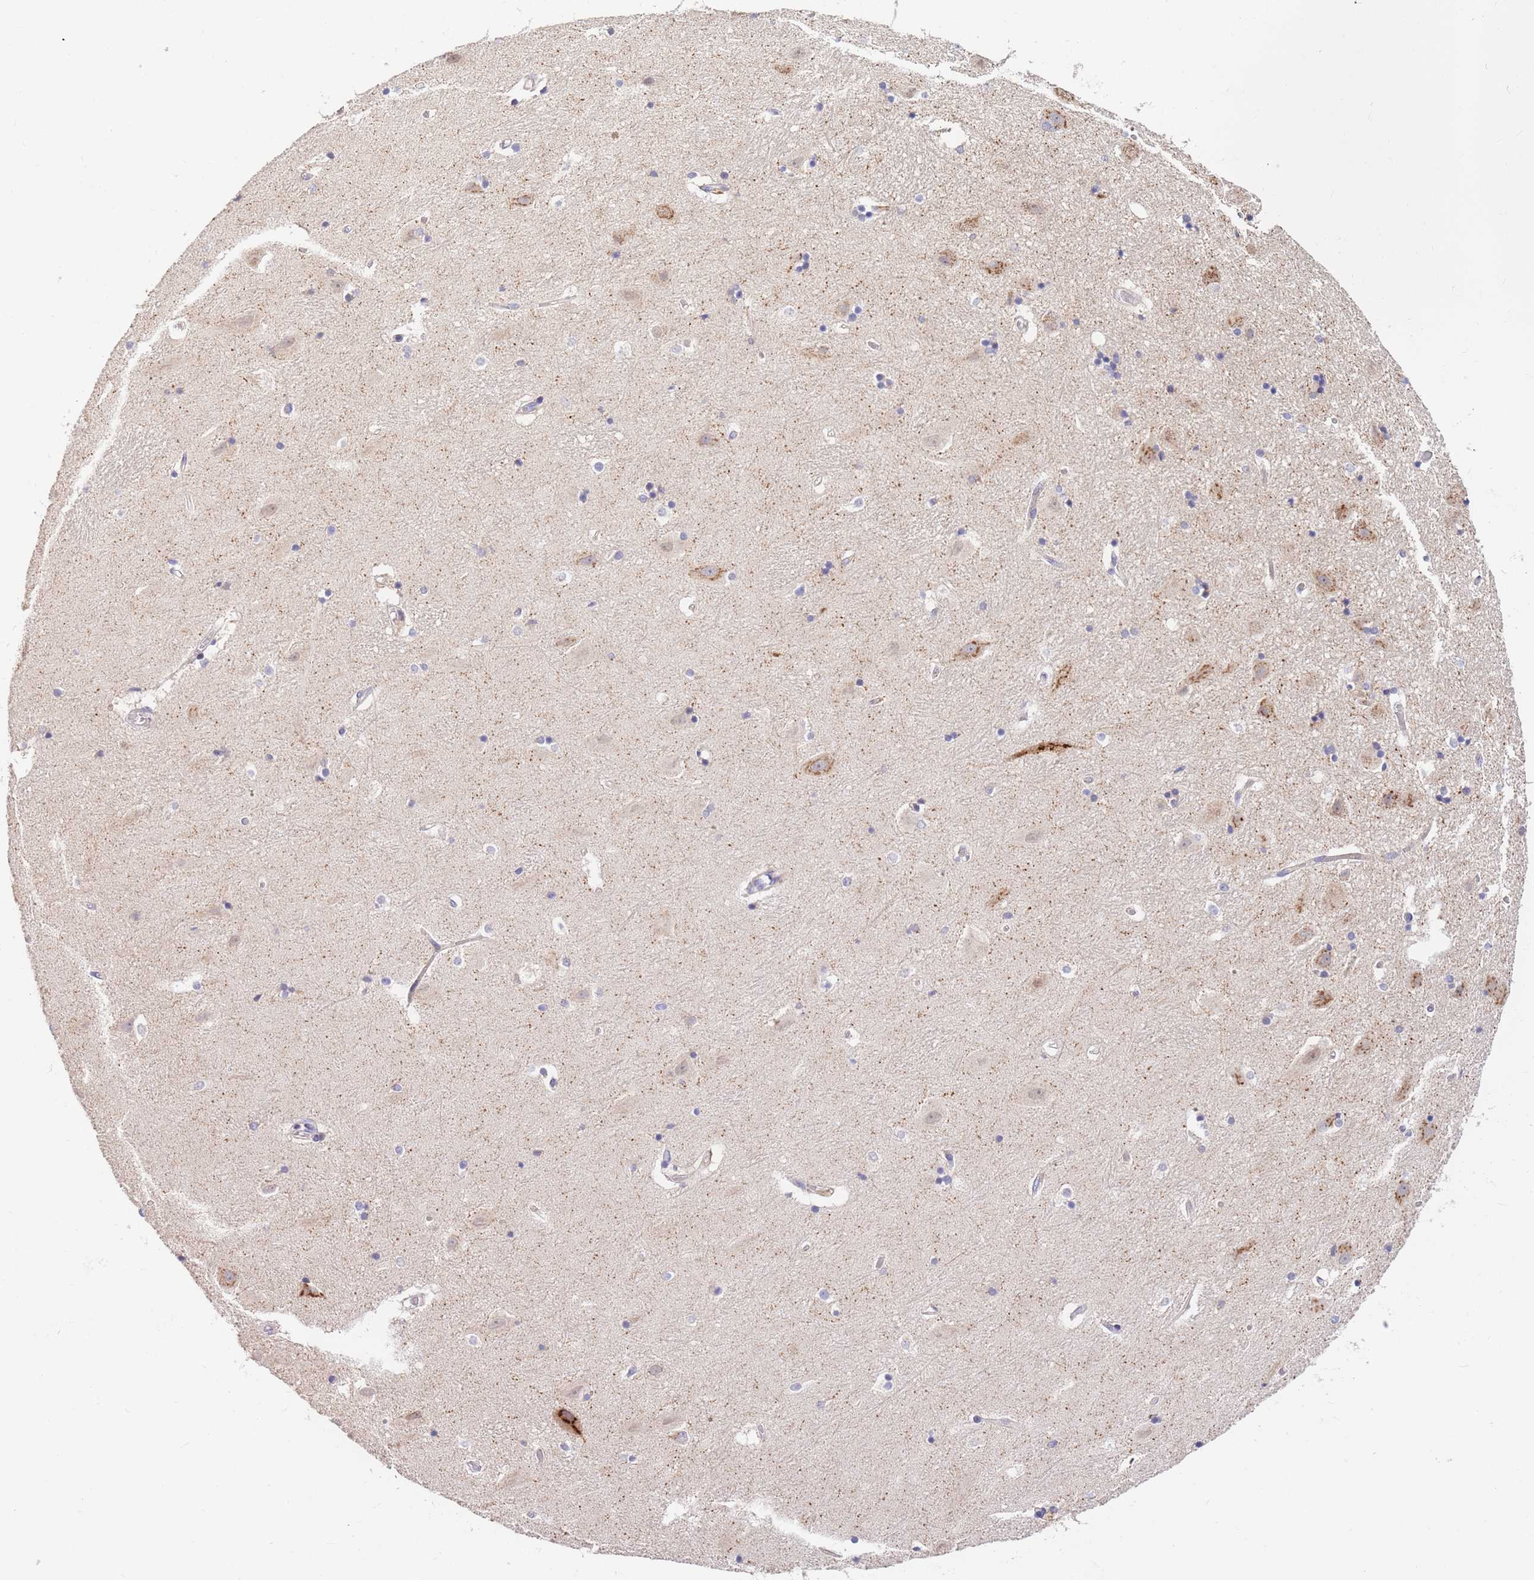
{"staining": {"intensity": "negative", "quantity": "none", "location": "none"}, "tissue": "hippocampus", "cell_type": "Glial cells", "image_type": "normal", "snomed": [{"axis": "morphology", "description": "Normal tissue, NOS"}, {"axis": "topography", "description": "Hippocampus"}], "caption": "This histopathology image is of normal hippocampus stained with immunohistochemistry to label a protein in brown with the nuclei are counter-stained blue. There is no expression in glial cells. (Stains: DAB (3,3'-diaminobenzidine) immunohistochemistry with hematoxylin counter stain, Microscopy: brightfield microscopy at high magnification).", "gene": "BORCS5", "patient": {"sex": "female", "age": 52}}